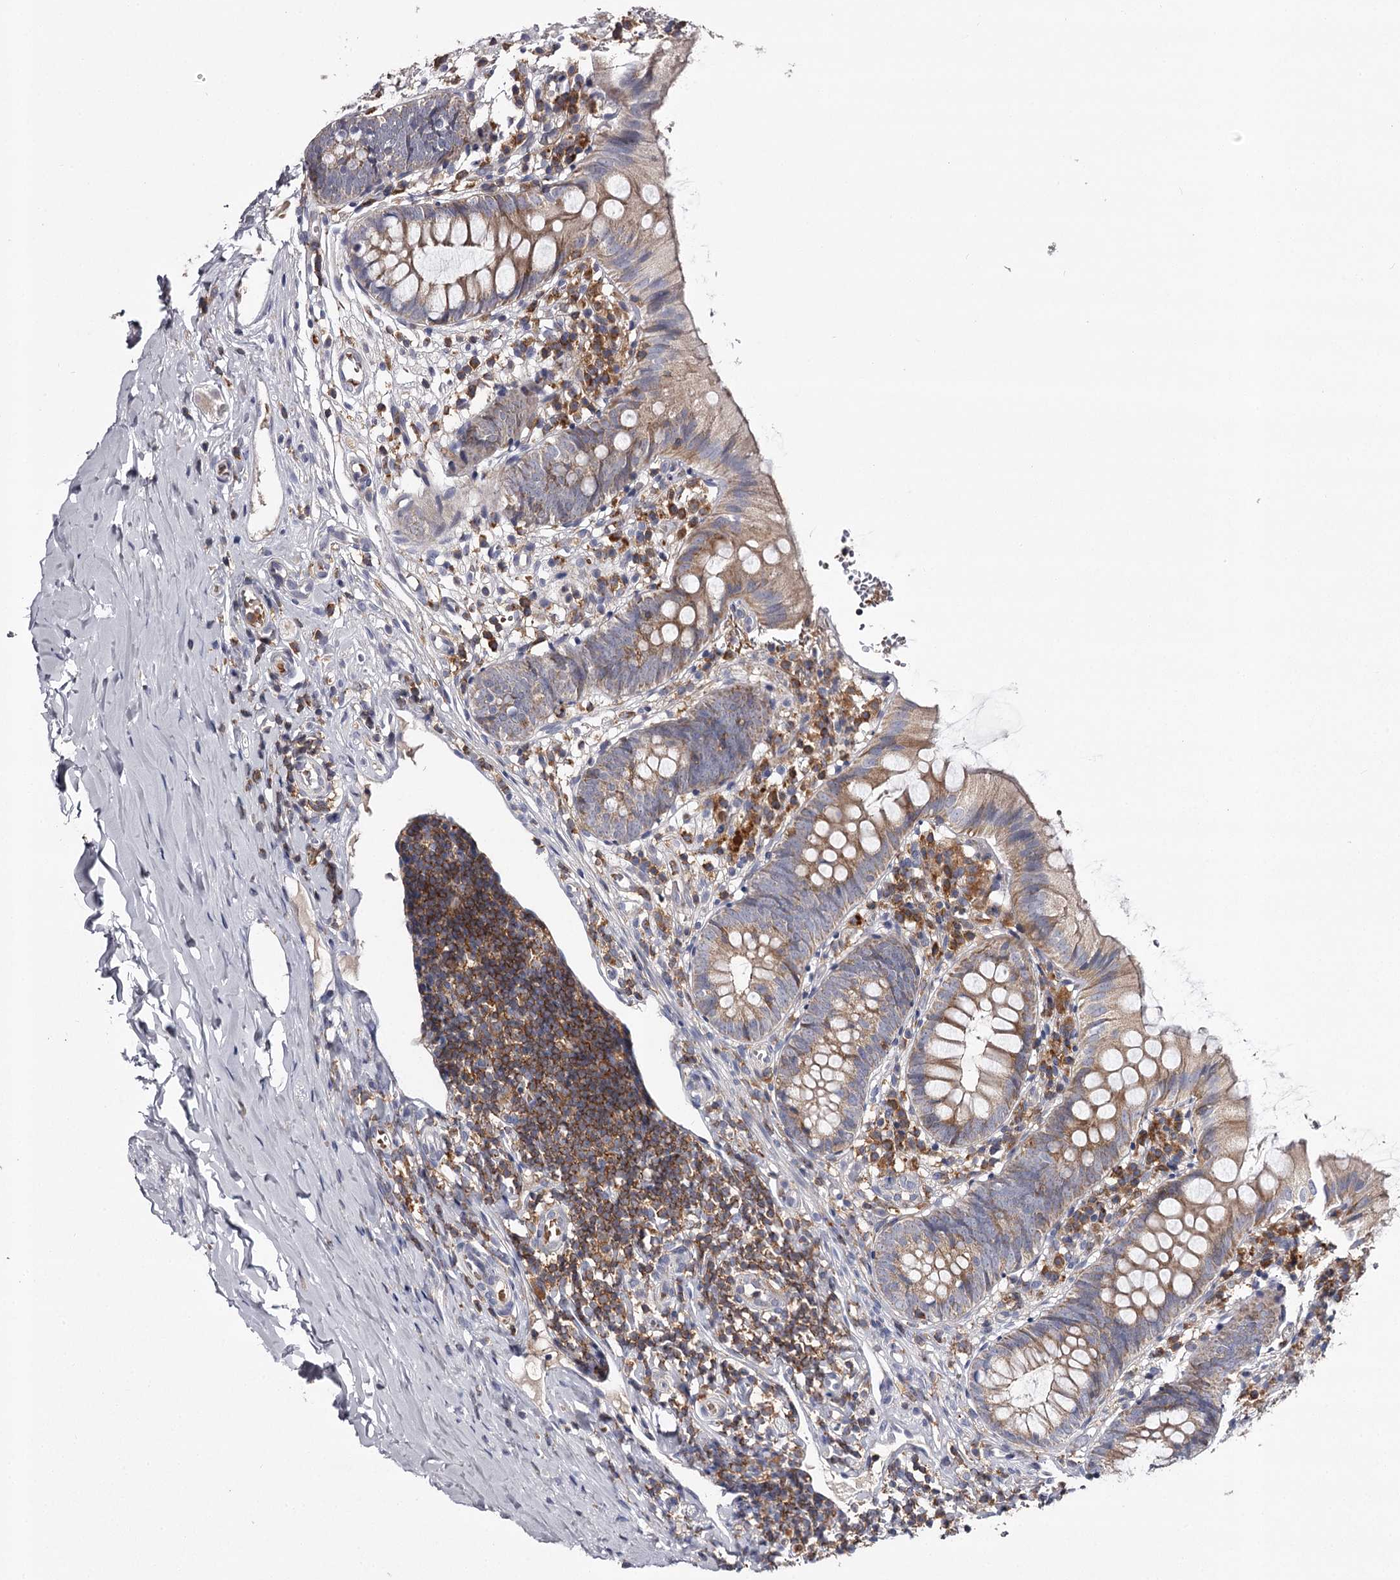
{"staining": {"intensity": "moderate", "quantity": ">75%", "location": "cytoplasmic/membranous"}, "tissue": "appendix", "cell_type": "Glandular cells", "image_type": "normal", "snomed": [{"axis": "morphology", "description": "Normal tissue, NOS"}, {"axis": "topography", "description": "Appendix"}], "caption": "The immunohistochemical stain labels moderate cytoplasmic/membranous positivity in glandular cells of normal appendix.", "gene": "RASSF6", "patient": {"sex": "male", "age": 8}}